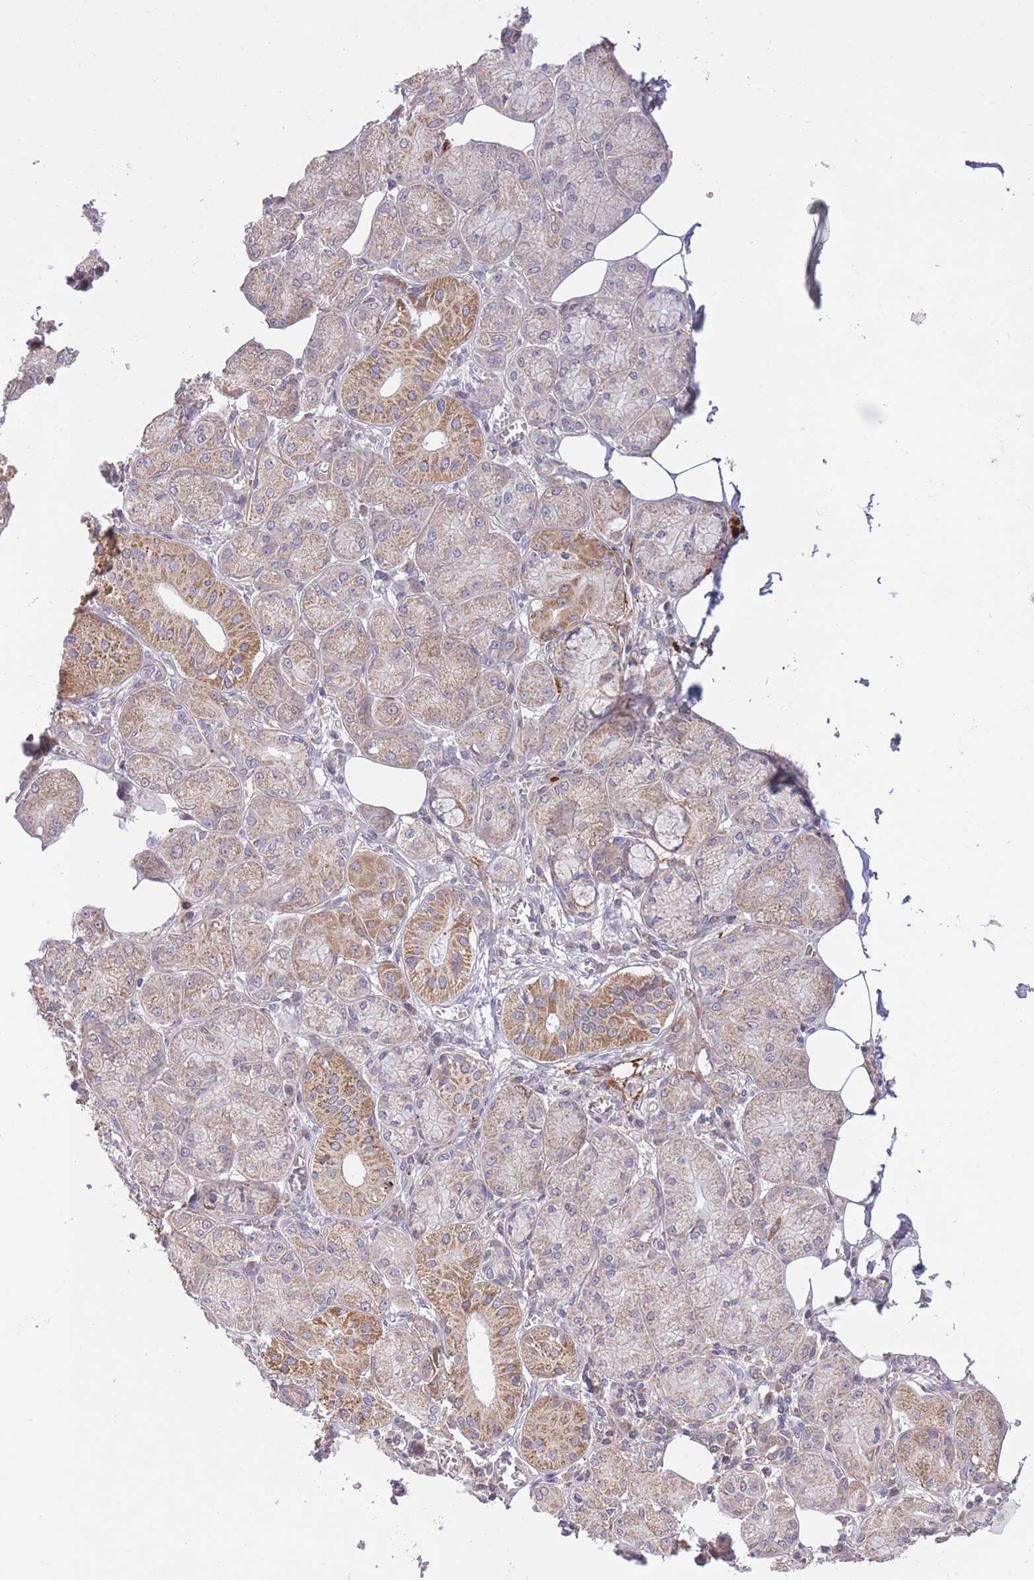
{"staining": {"intensity": "moderate", "quantity": ">75%", "location": "cytoplasmic/membranous"}, "tissue": "salivary gland", "cell_type": "Glandular cells", "image_type": "normal", "snomed": [{"axis": "morphology", "description": "Normal tissue, NOS"}, {"axis": "topography", "description": "Salivary gland"}], "caption": "Immunohistochemical staining of normal salivary gland exhibits moderate cytoplasmic/membranous protein positivity in about >75% of glandular cells. The protein is shown in brown color, while the nuclei are stained blue.", "gene": "ATP13A2", "patient": {"sex": "male", "age": 74}}